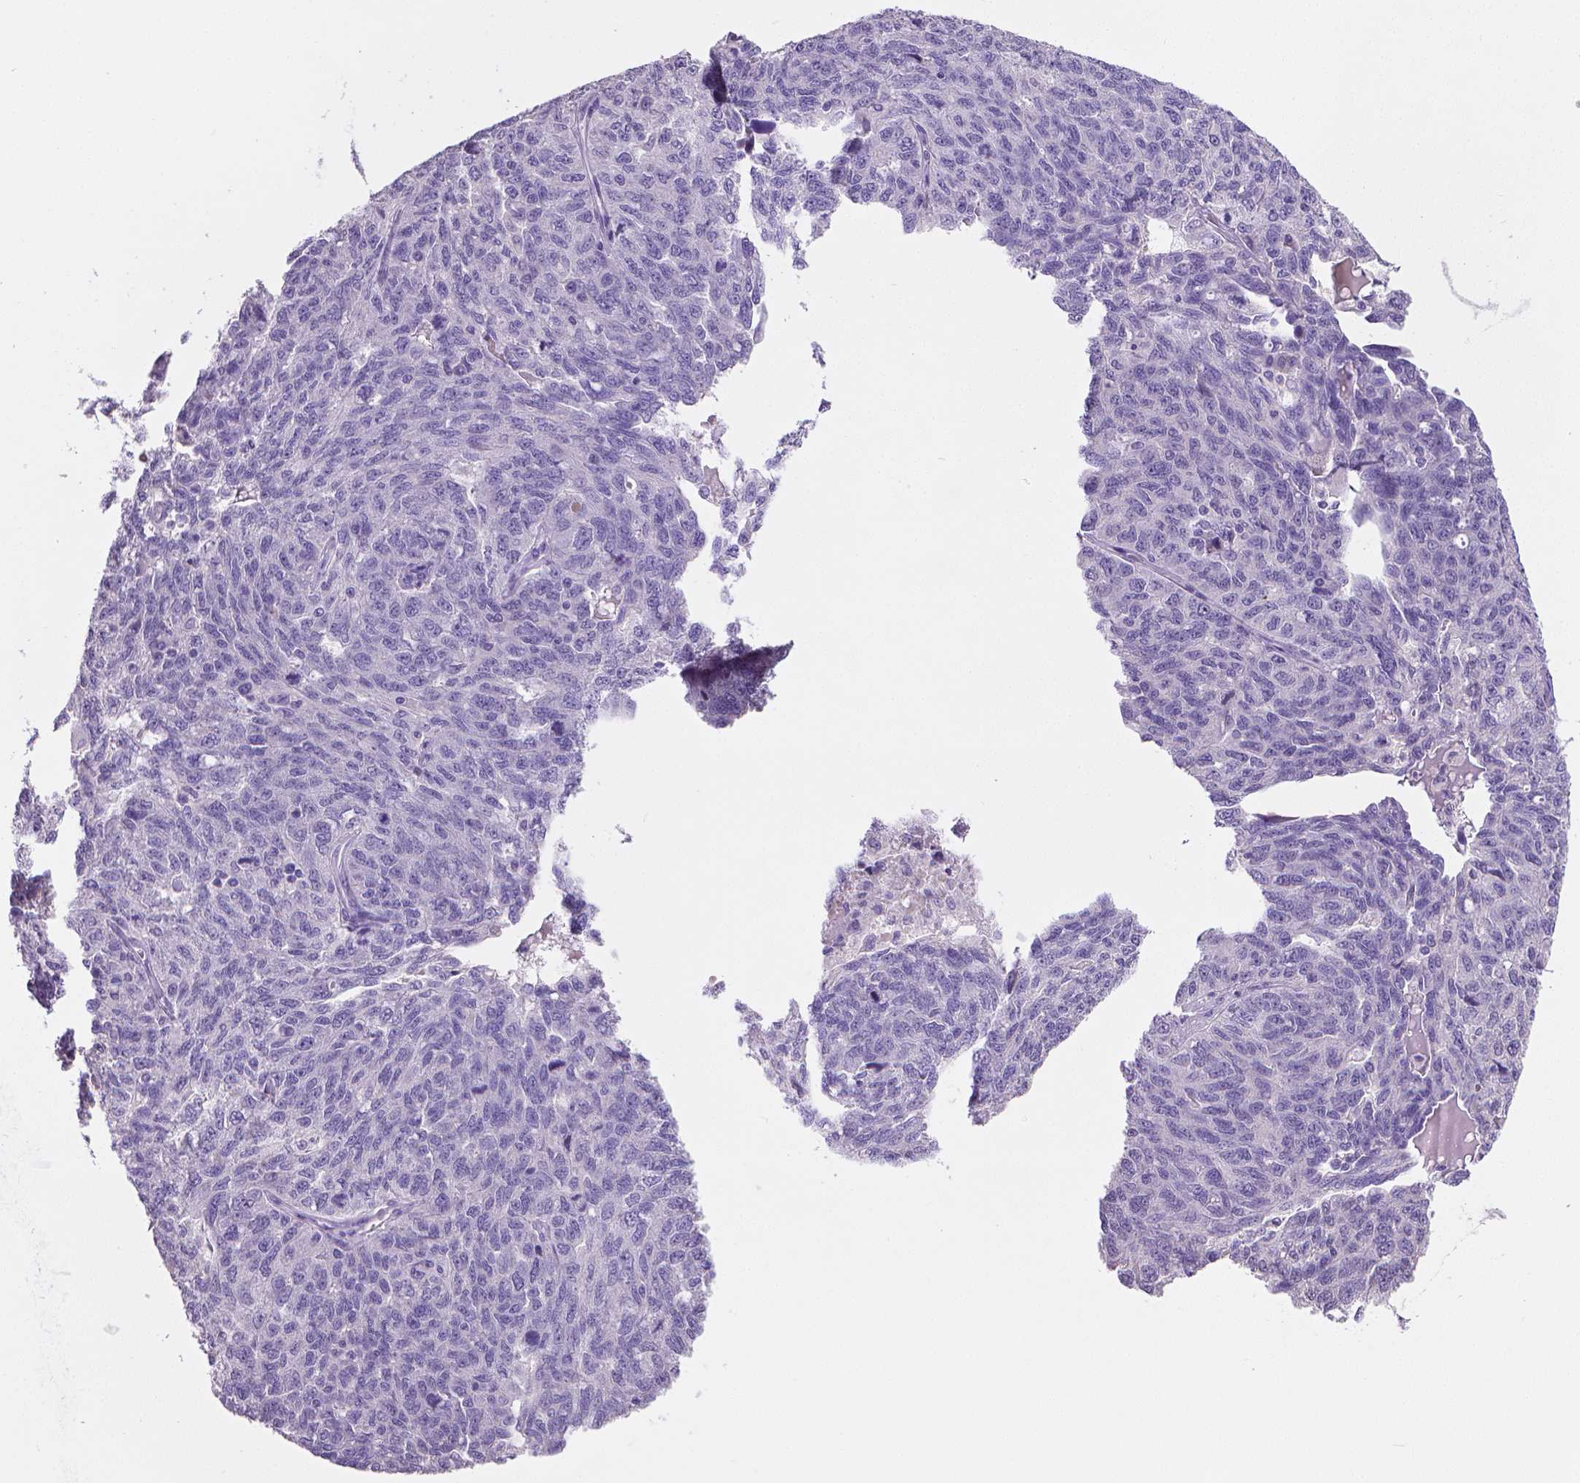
{"staining": {"intensity": "negative", "quantity": "none", "location": "none"}, "tissue": "ovarian cancer", "cell_type": "Tumor cells", "image_type": "cancer", "snomed": [{"axis": "morphology", "description": "Cystadenocarcinoma, serous, NOS"}, {"axis": "topography", "description": "Ovary"}], "caption": "There is no significant positivity in tumor cells of serous cystadenocarcinoma (ovarian).", "gene": "TNNI2", "patient": {"sex": "female", "age": 71}}